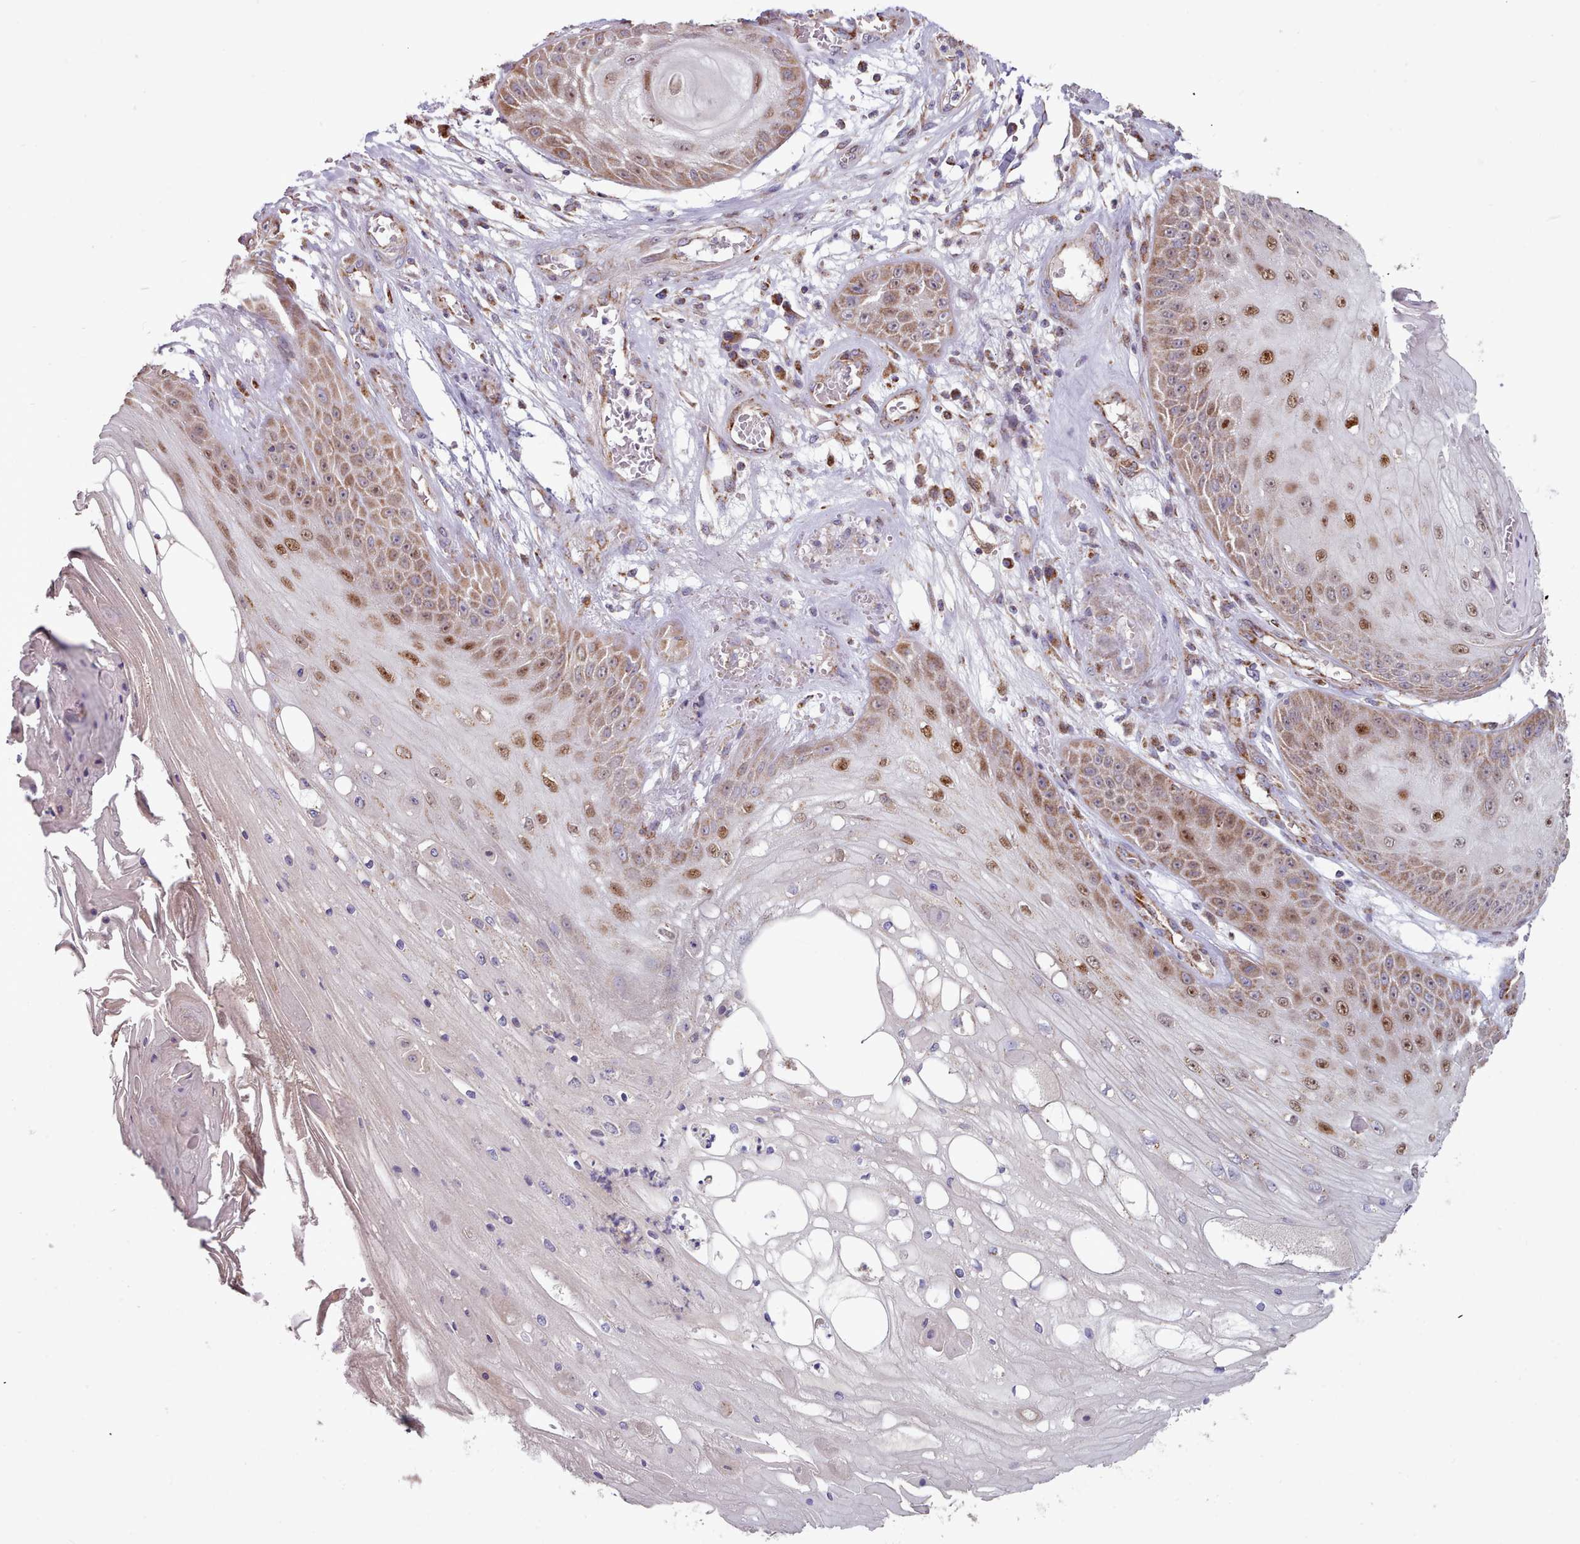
{"staining": {"intensity": "moderate", "quantity": "25%-75%", "location": "cytoplasmic/membranous,nuclear"}, "tissue": "skin cancer", "cell_type": "Tumor cells", "image_type": "cancer", "snomed": [{"axis": "morphology", "description": "Squamous cell carcinoma, NOS"}, {"axis": "topography", "description": "Skin"}], "caption": "Protein expression analysis of human skin cancer (squamous cell carcinoma) reveals moderate cytoplasmic/membranous and nuclear expression in approximately 25%-75% of tumor cells.", "gene": "HSDL2", "patient": {"sex": "male", "age": 70}}